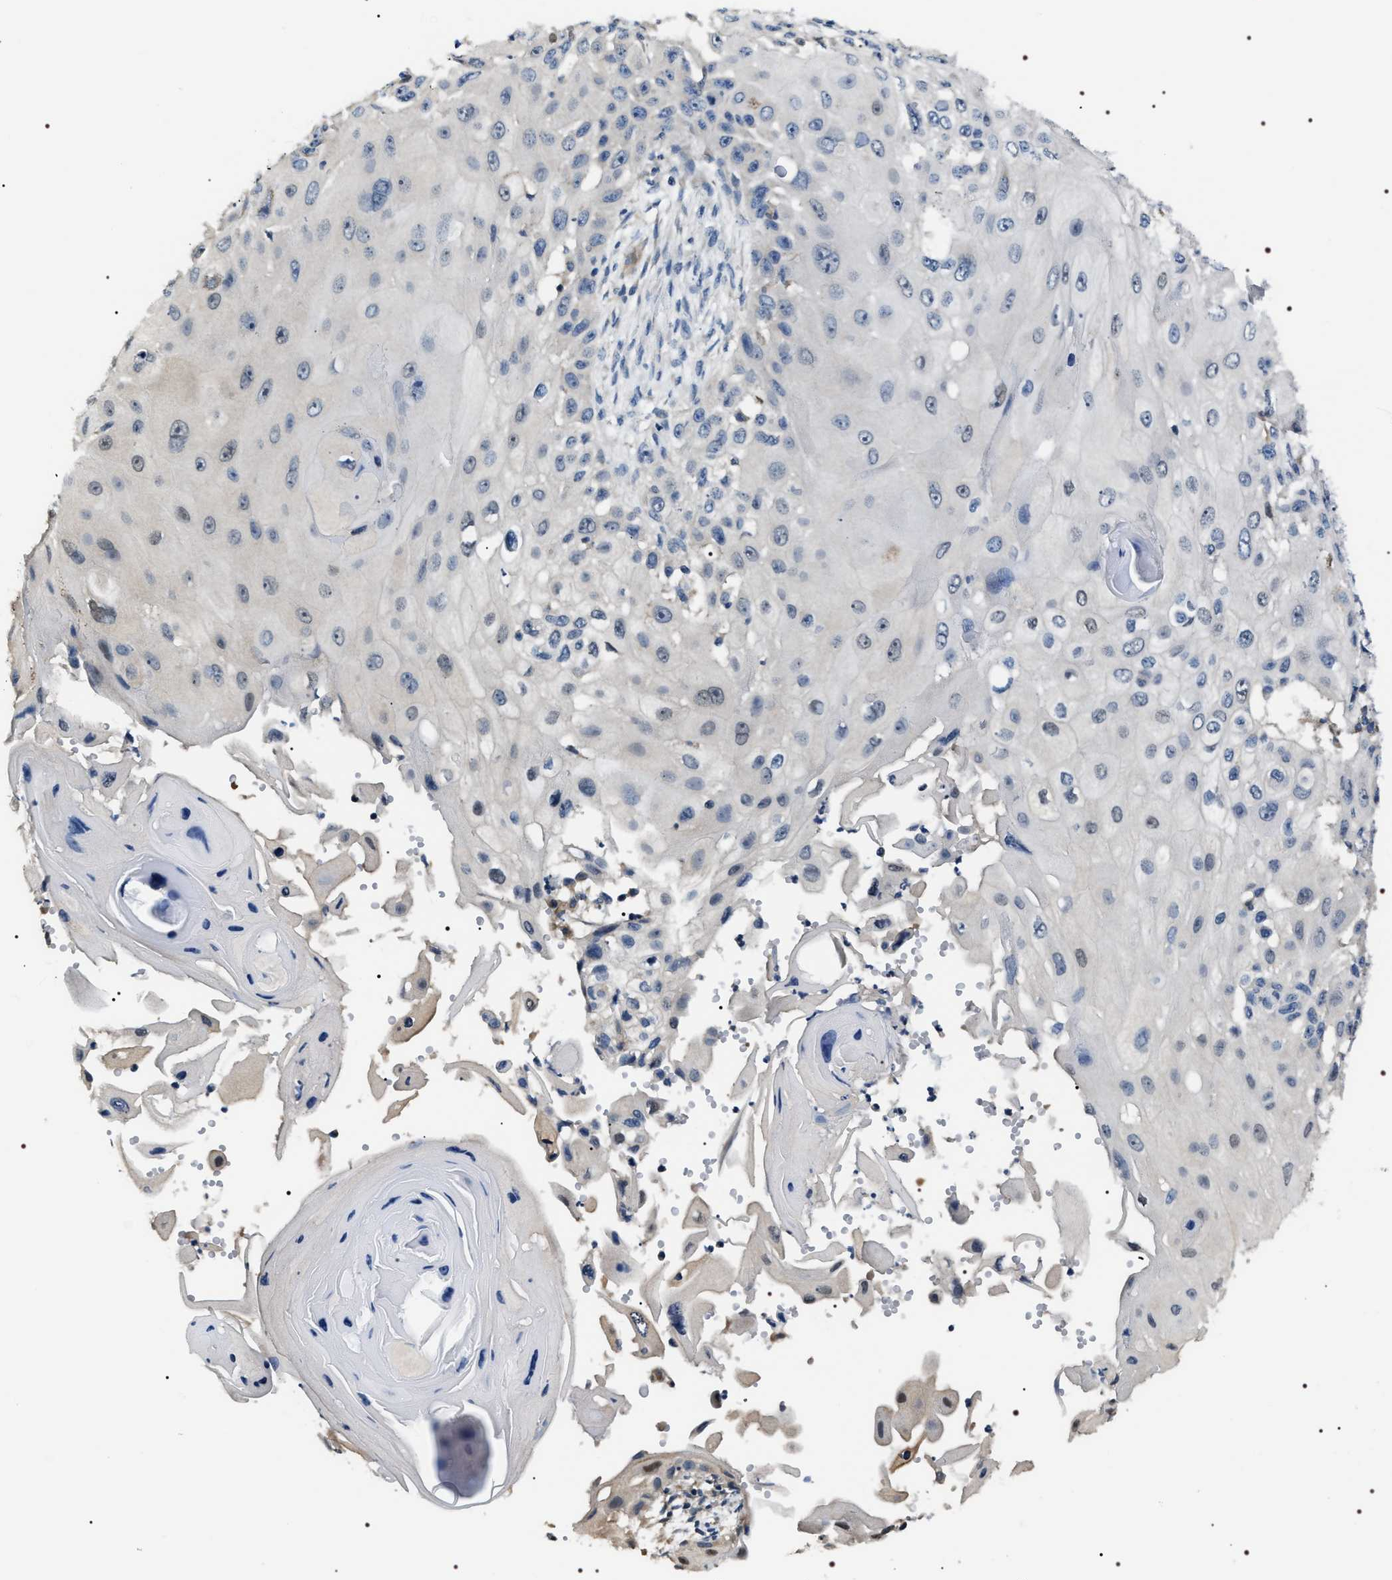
{"staining": {"intensity": "negative", "quantity": "none", "location": "none"}, "tissue": "skin cancer", "cell_type": "Tumor cells", "image_type": "cancer", "snomed": [{"axis": "morphology", "description": "Squamous cell carcinoma, NOS"}, {"axis": "topography", "description": "Skin"}], "caption": "Protein analysis of skin squamous cell carcinoma exhibits no significant staining in tumor cells.", "gene": "PKD1L1", "patient": {"sex": "female", "age": 44}}